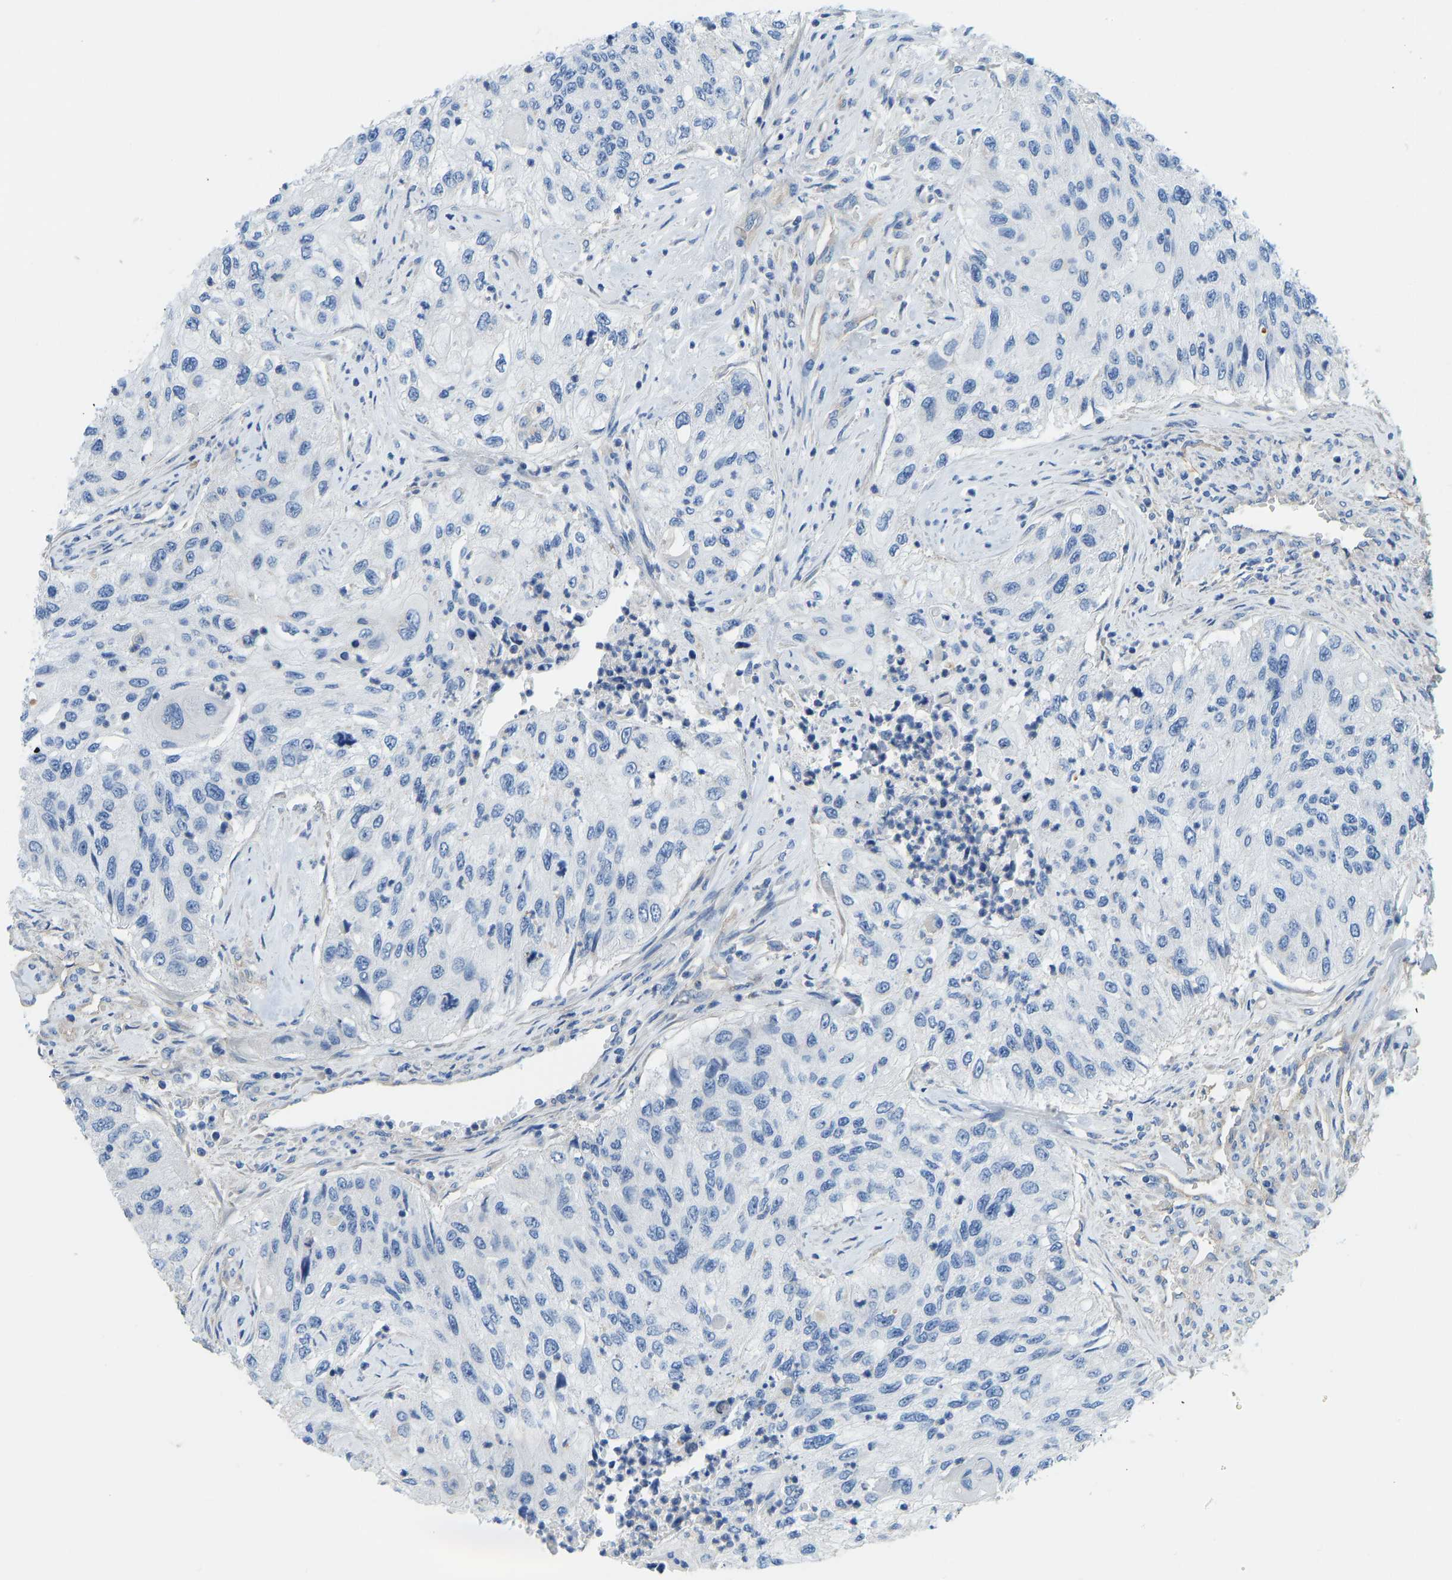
{"staining": {"intensity": "negative", "quantity": "none", "location": "none"}, "tissue": "urothelial cancer", "cell_type": "Tumor cells", "image_type": "cancer", "snomed": [{"axis": "morphology", "description": "Urothelial carcinoma, High grade"}, {"axis": "topography", "description": "Urinary bladder"}], "caption": "This is an immunohistochemistry histopathology image of urothelial cancer. There is no expression in tumor cells.", "gene": "CHAD", "patient": {"sex": "female", "age": 60}}